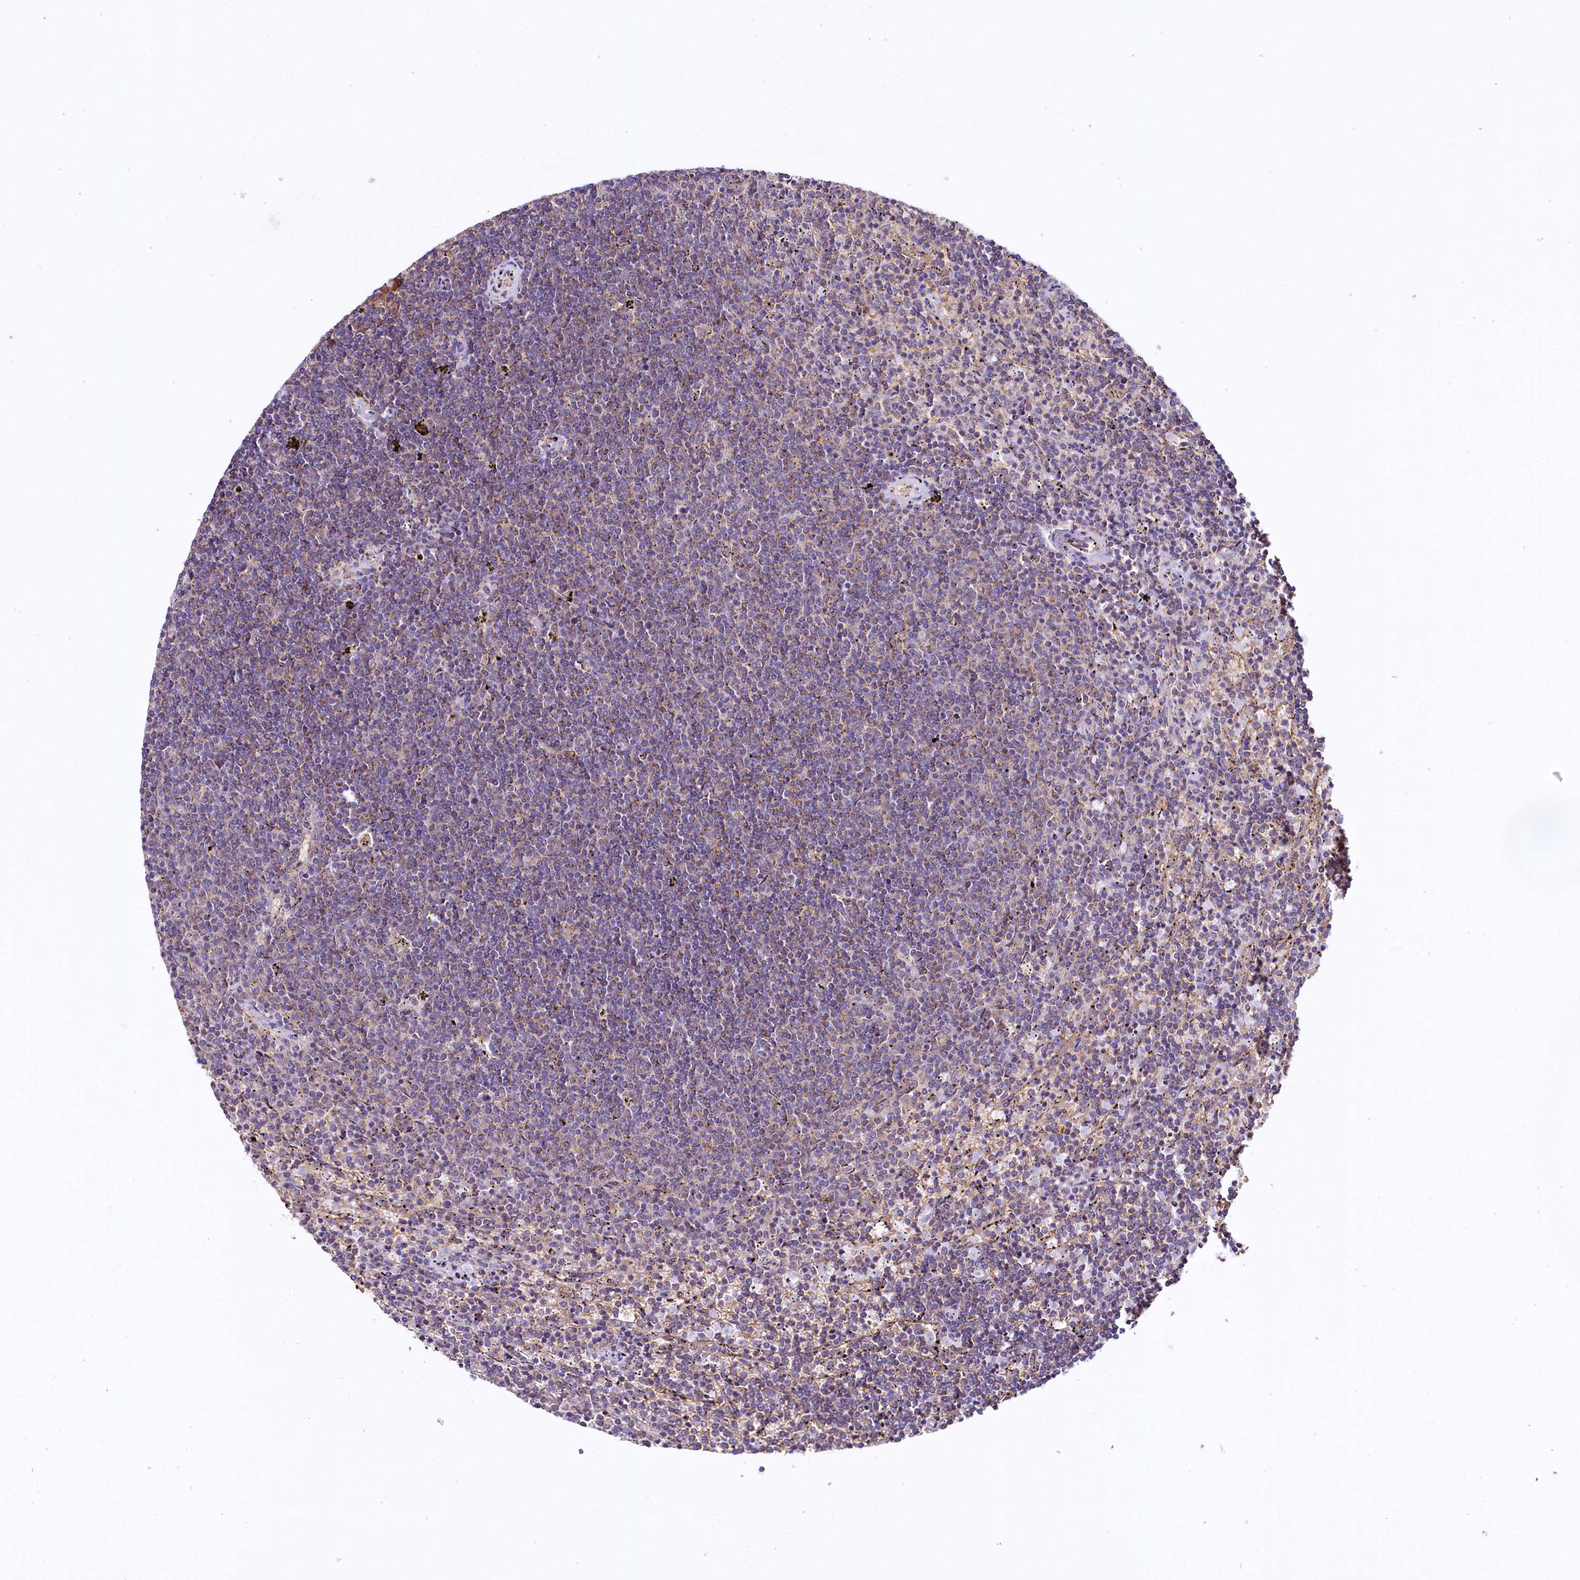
{"staining": {"intensity": "weak", "quantity": "<25%", "location": "cytoplasmic/membranous"}, "tissue": "lymphoma", "cell_type": "Tumor cells", "image_type": "cancer", "snomed": [{"axis": "morphology", "description": "Malignant lymphoma, non-Hodgkin's type, Low grade"}, {"axis": "topography", "description": "Spleen"}], "caption": "Tumor cells are negative for protein expression in human lymphoma. (DAB (3,3'-diaminobenzidine) IHC, high magnification).", "gene": "CEP295", "patient": {"sex": "female", "age": 50}}